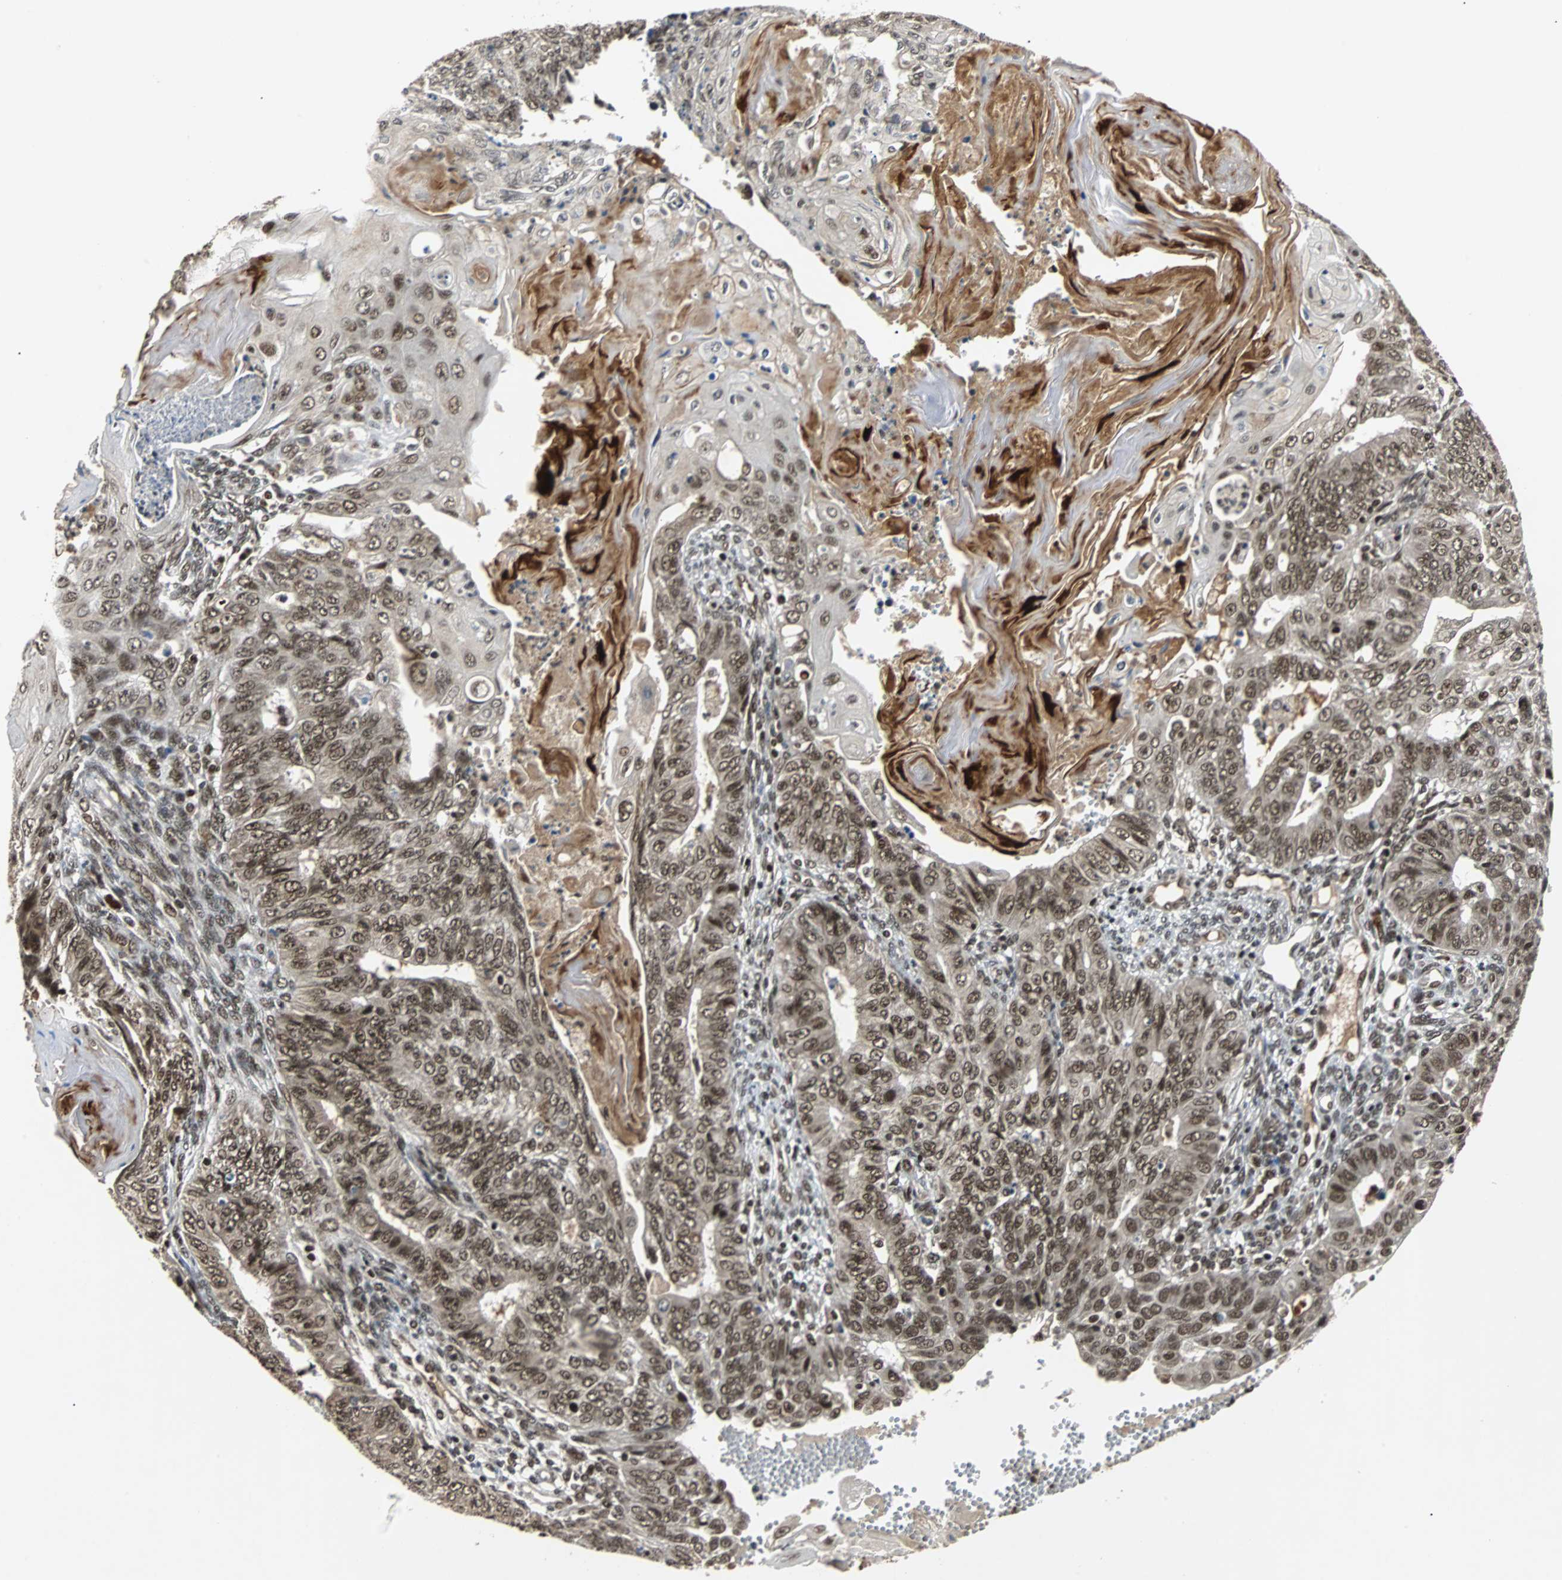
{"staining": {"intensity": "strong", "quantity": ">75%", "location": "nuclear"}, "tissue": "endometrial cancer", "cell_type": "Tumor cells", "image_type": "cancer", "snomed": [{"axis": "morphology", "description": "Neoplasm, malignant, NOS"}, {"axis": "topography", "description": "Endometrium"}], "caption": "An image of neoplasm (malignant) (endometrial) stained for a protein exhibits strong nuclear brown staining in tumor cells.", "gene": "TAF5", "patient": {"sex": "female", "age": 74}}